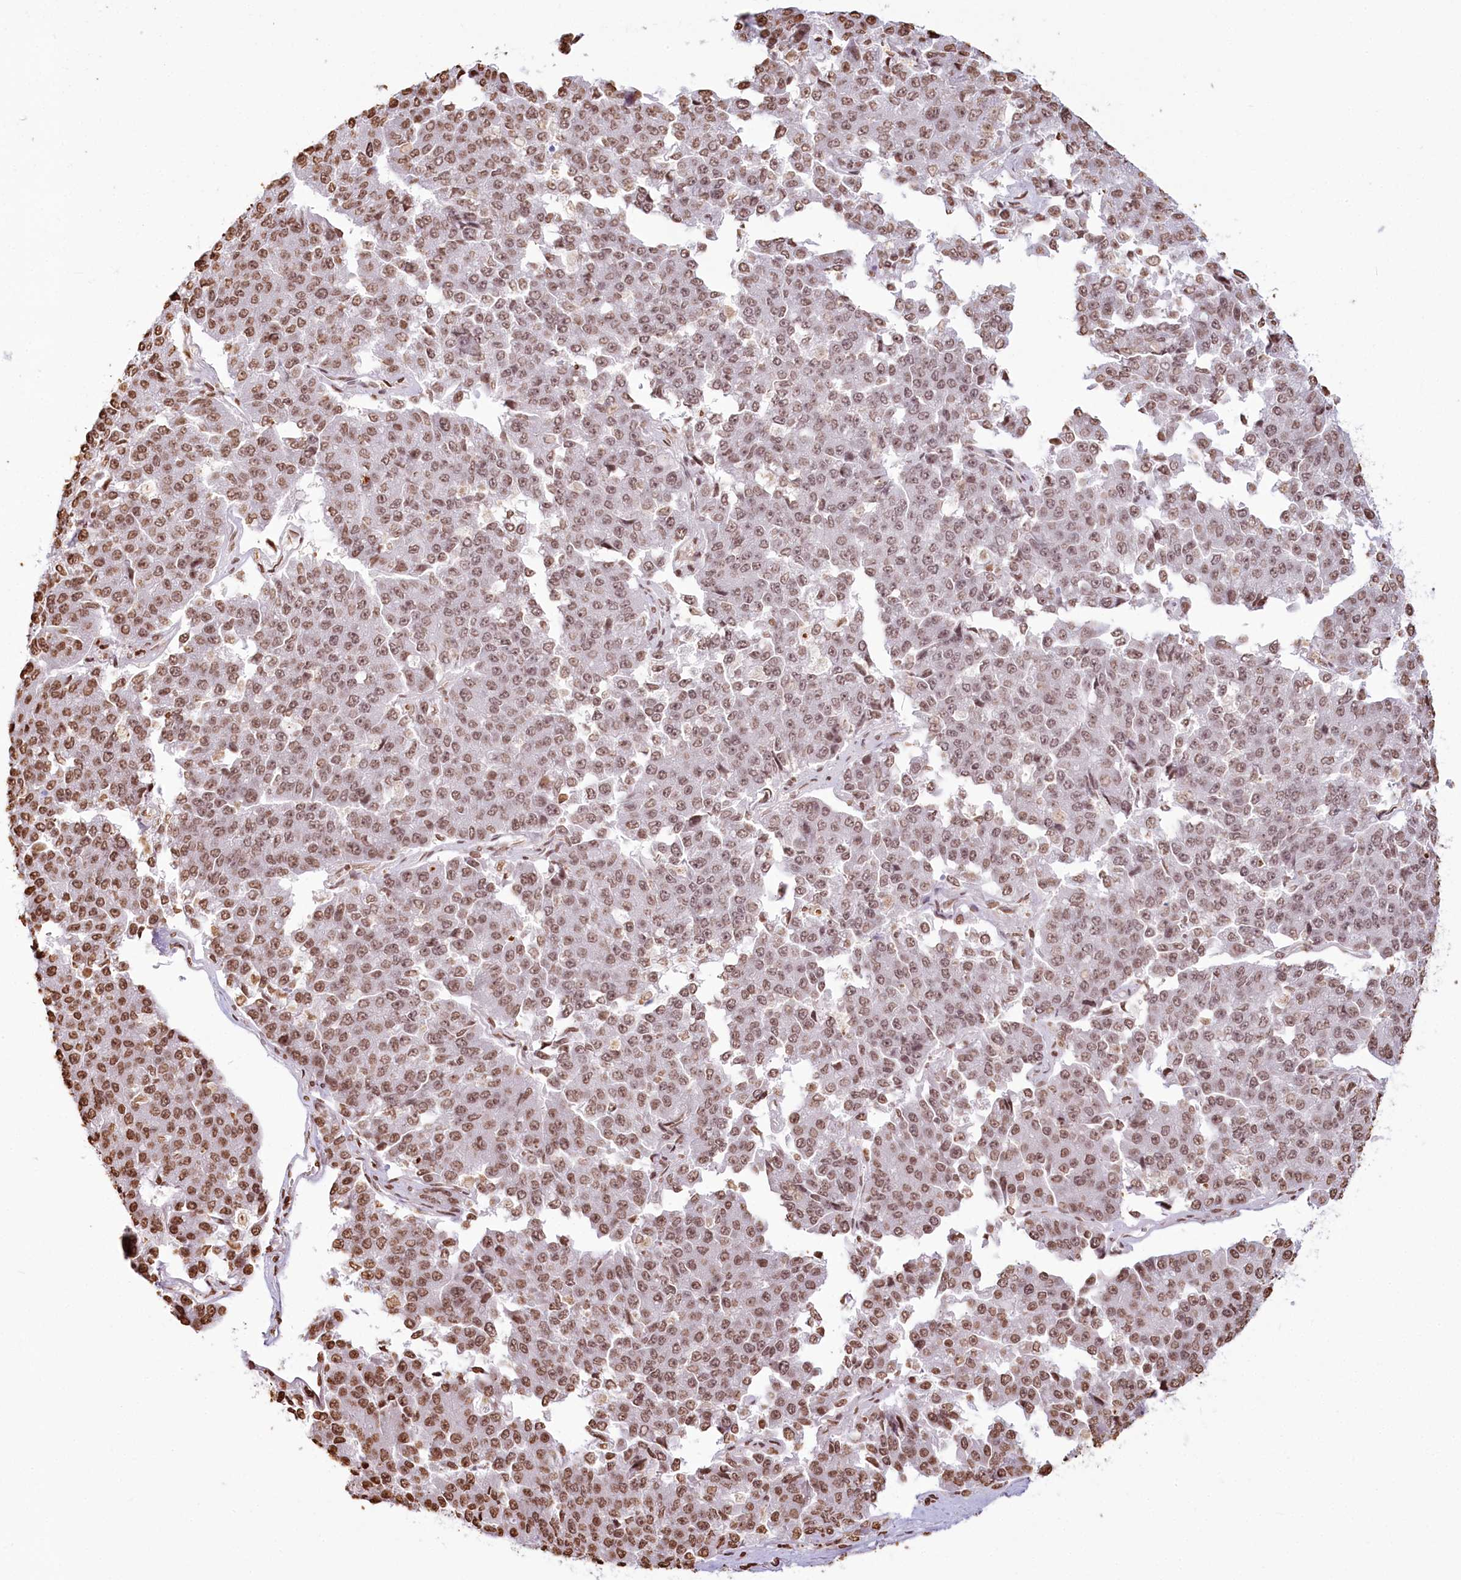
{"staining": {"intensity": "moderate", "quantity": ">75%", "location": "nuclear"}, "tissue": "pancreatic cancer", "cell_type": "Tumor cells", "image_type": "cancer", "snomed": [{"axis": "morphology", "description": "Adenocarcinoma, NOS"}, {"axis": "topography", "description": "Pancreas"}], "caption": "Adenocarcinoma (pancreatic) stained for a protein (brown) exhibits moderate nuclear positive positivity in about >75% of tumor cells.", "gene": "FAM13A", "patient": {"sex": "male", "age": 50}}